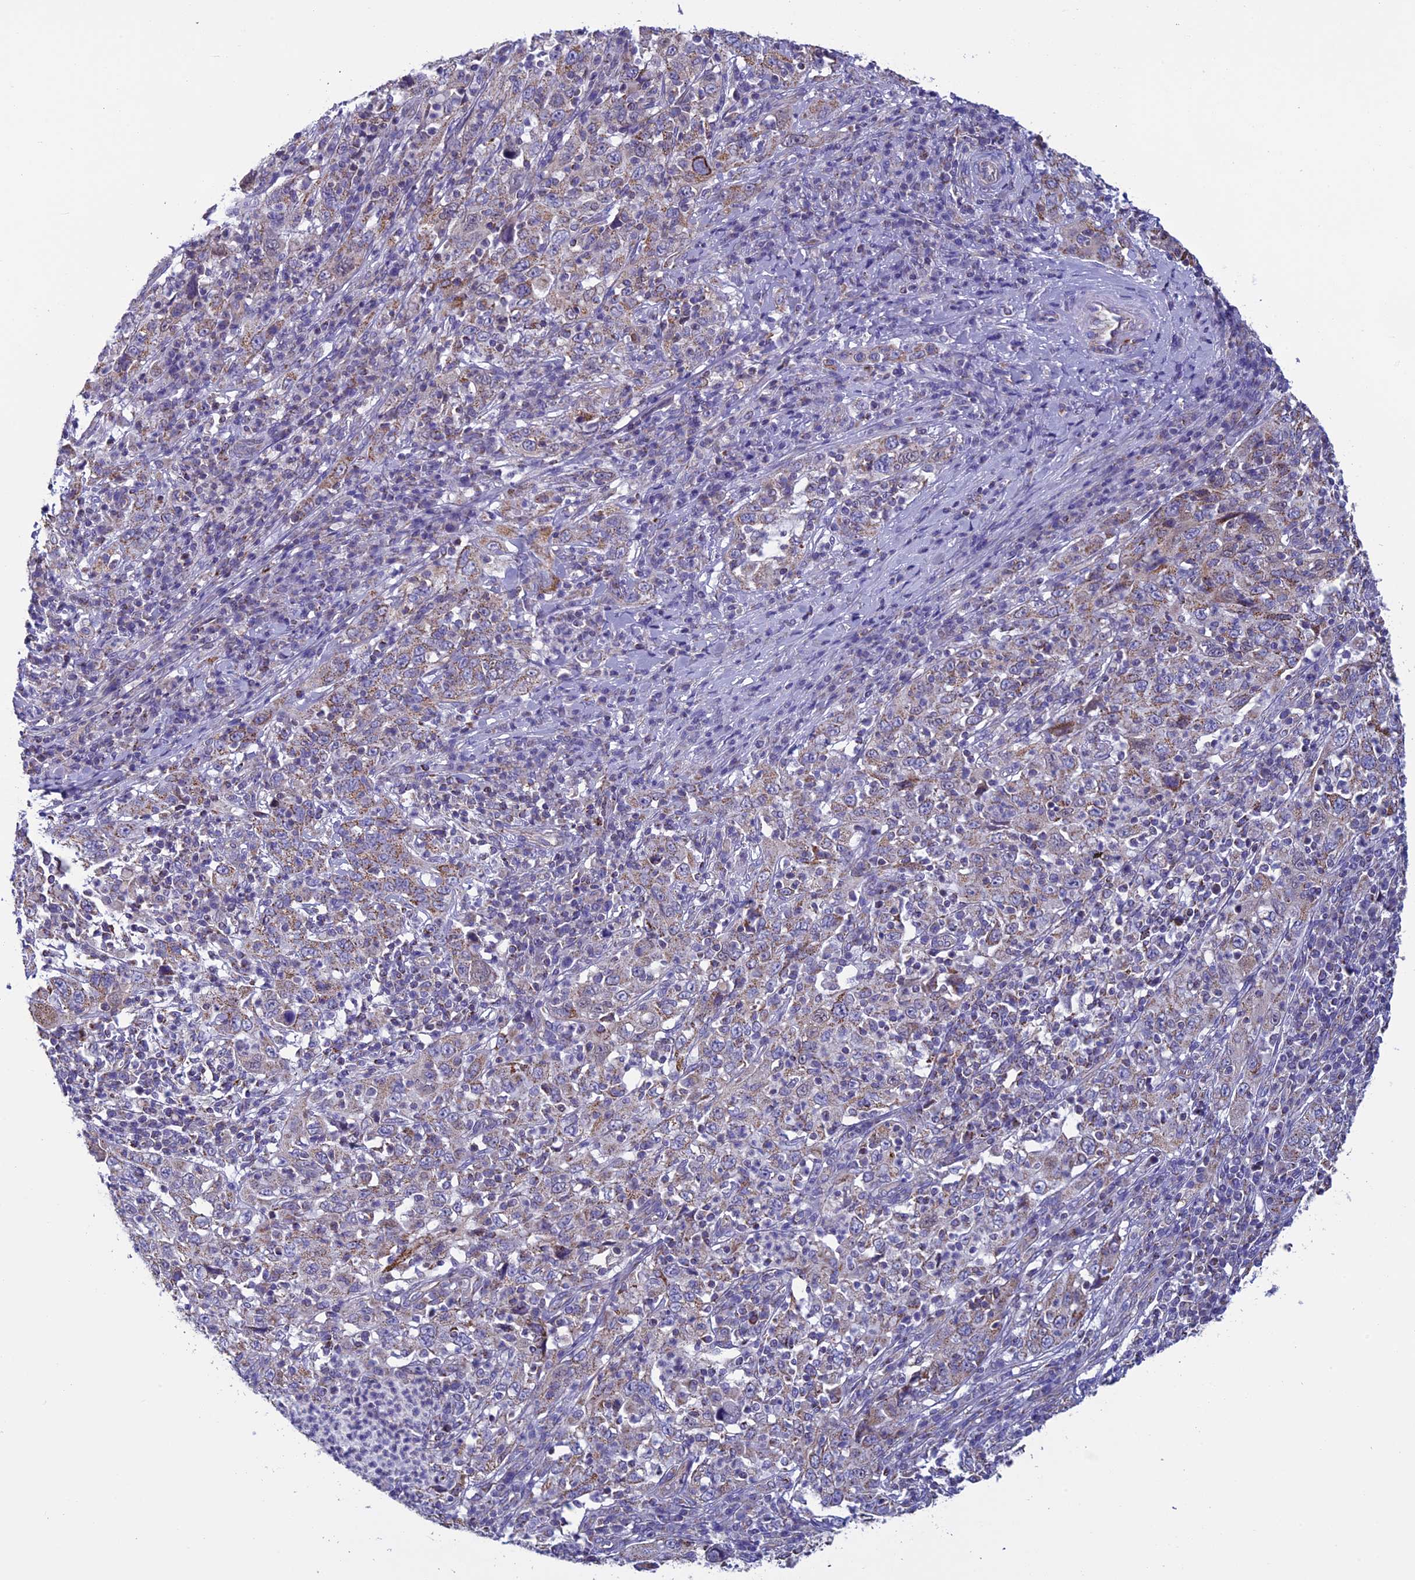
{"staining": {"intensity": "weak", "quantity": "25%-75%", "location": "cytoplasmic/membranous"}, "tissue": "cervical cancer", "cell_type": "Tumor cells", "image_type": "cancer", "snomed": [{"axis": "morphology", "description": "Squamous cell carcinoma, NOS"}, {"axis": "topography", "description": "Cervix"}], "caption": "Immunohistochemistry (IHC) micrograph of human cervical cancer stained for a protein (brown), which shows low levels of weak cytoplasmic/membranous expression in about 25%-75% of tumor cells.", "gene": "MFSD12", "patient": {"sex": "female", "age": 46}}